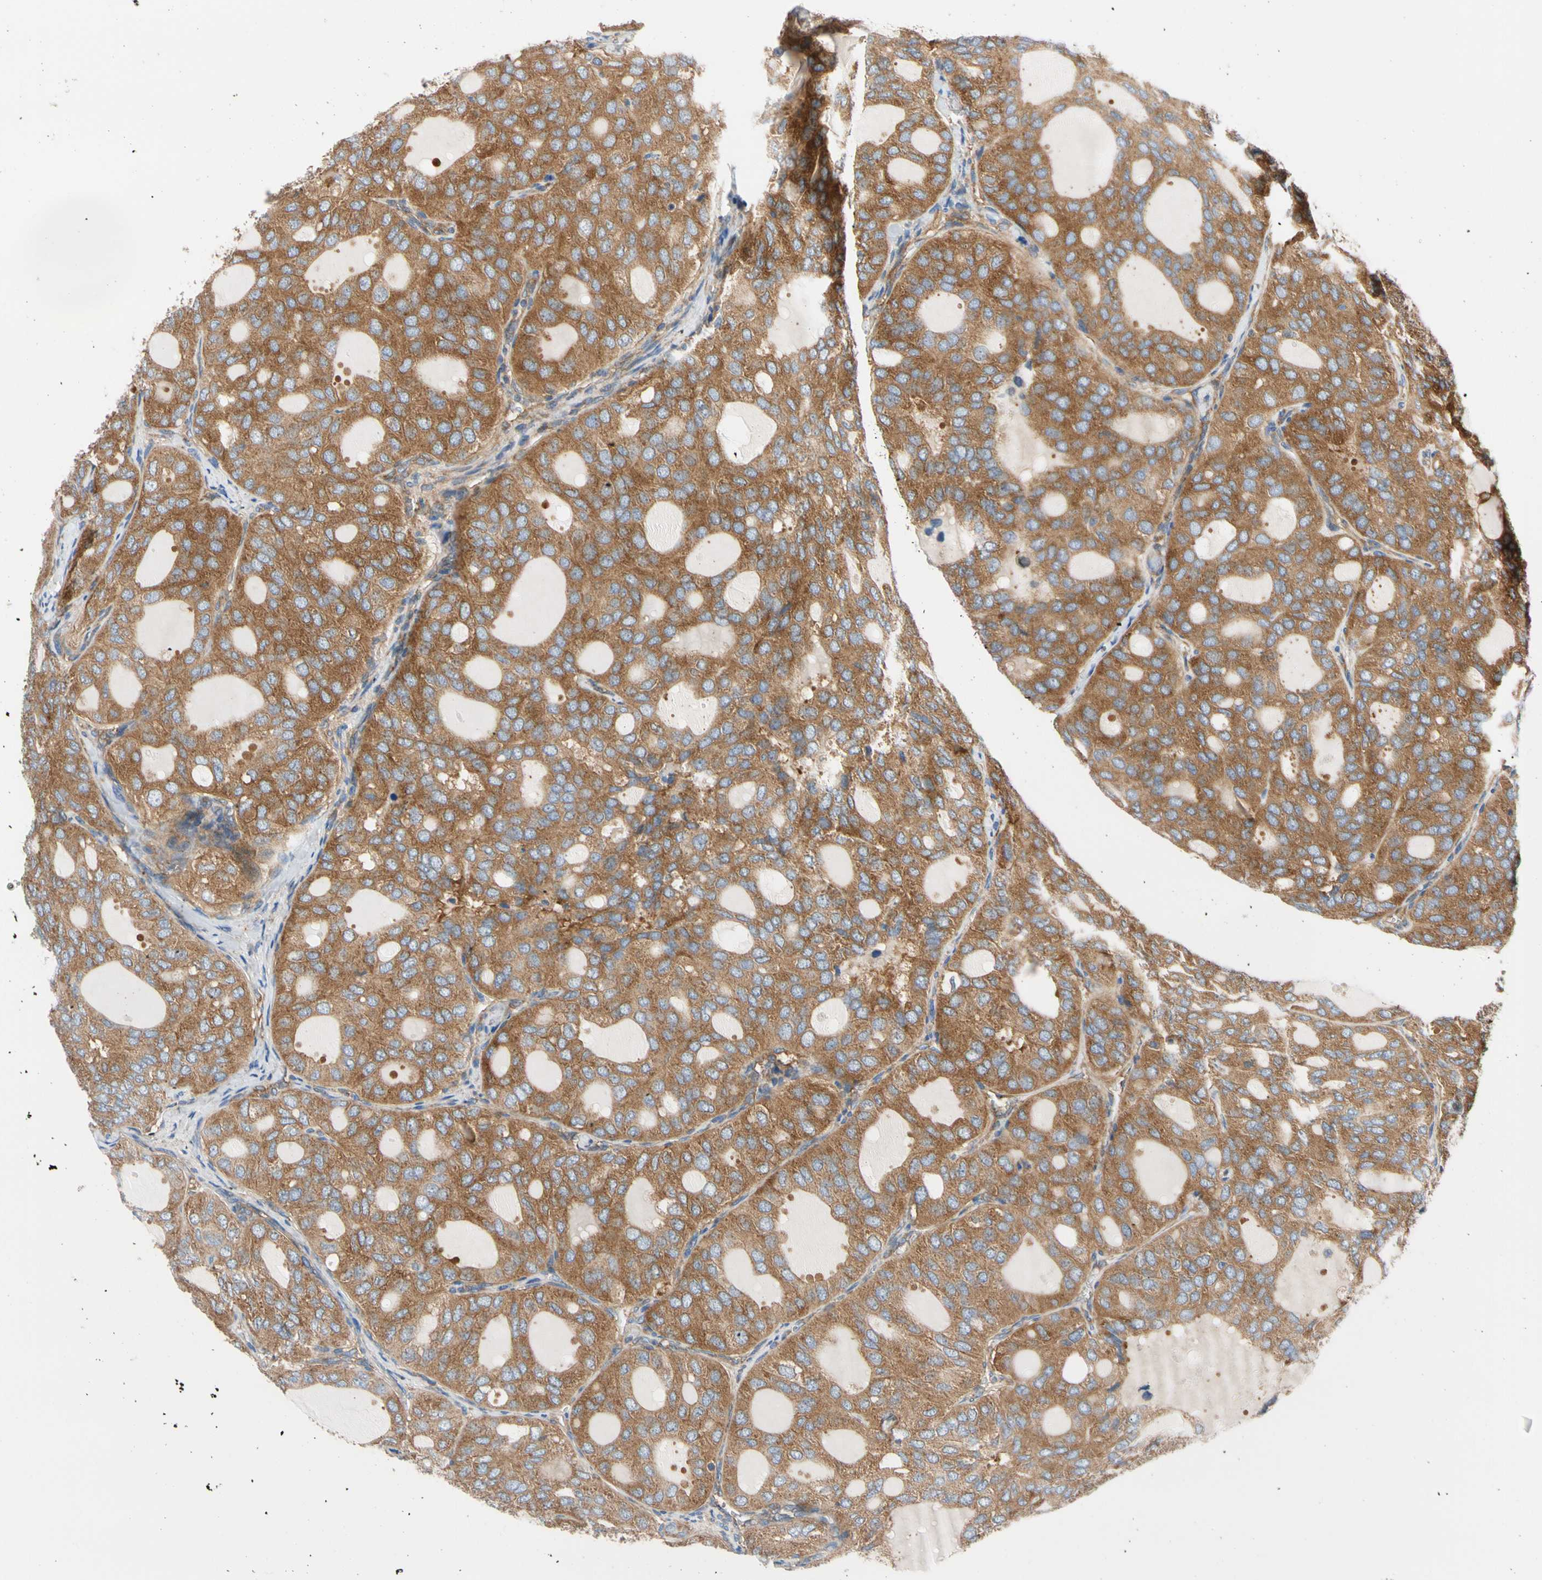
{"staining": {"intensity": "strong", "quantity": ">75%", "location": "cytoplasmic/membranous"}, "tissue": "thyroid cancer", "cell_type": "Tumor cells", "image_type": "cancer", "snomed": [{"axis": "morphology", "description": "Follicular adenoma carcinoma, NOS"}, {"axis": "topography", "description": "Thyroid gland"}], "caption": "Immunohistochemistry photomicrograph of thyroid cancer stained for a protein (brown), which displays high levels of strong cytoplasmic/membranous staining in approximately >75% of tumor cells.", "gene": "GPHN", "patient": {"sex": "male", "age": 75}}